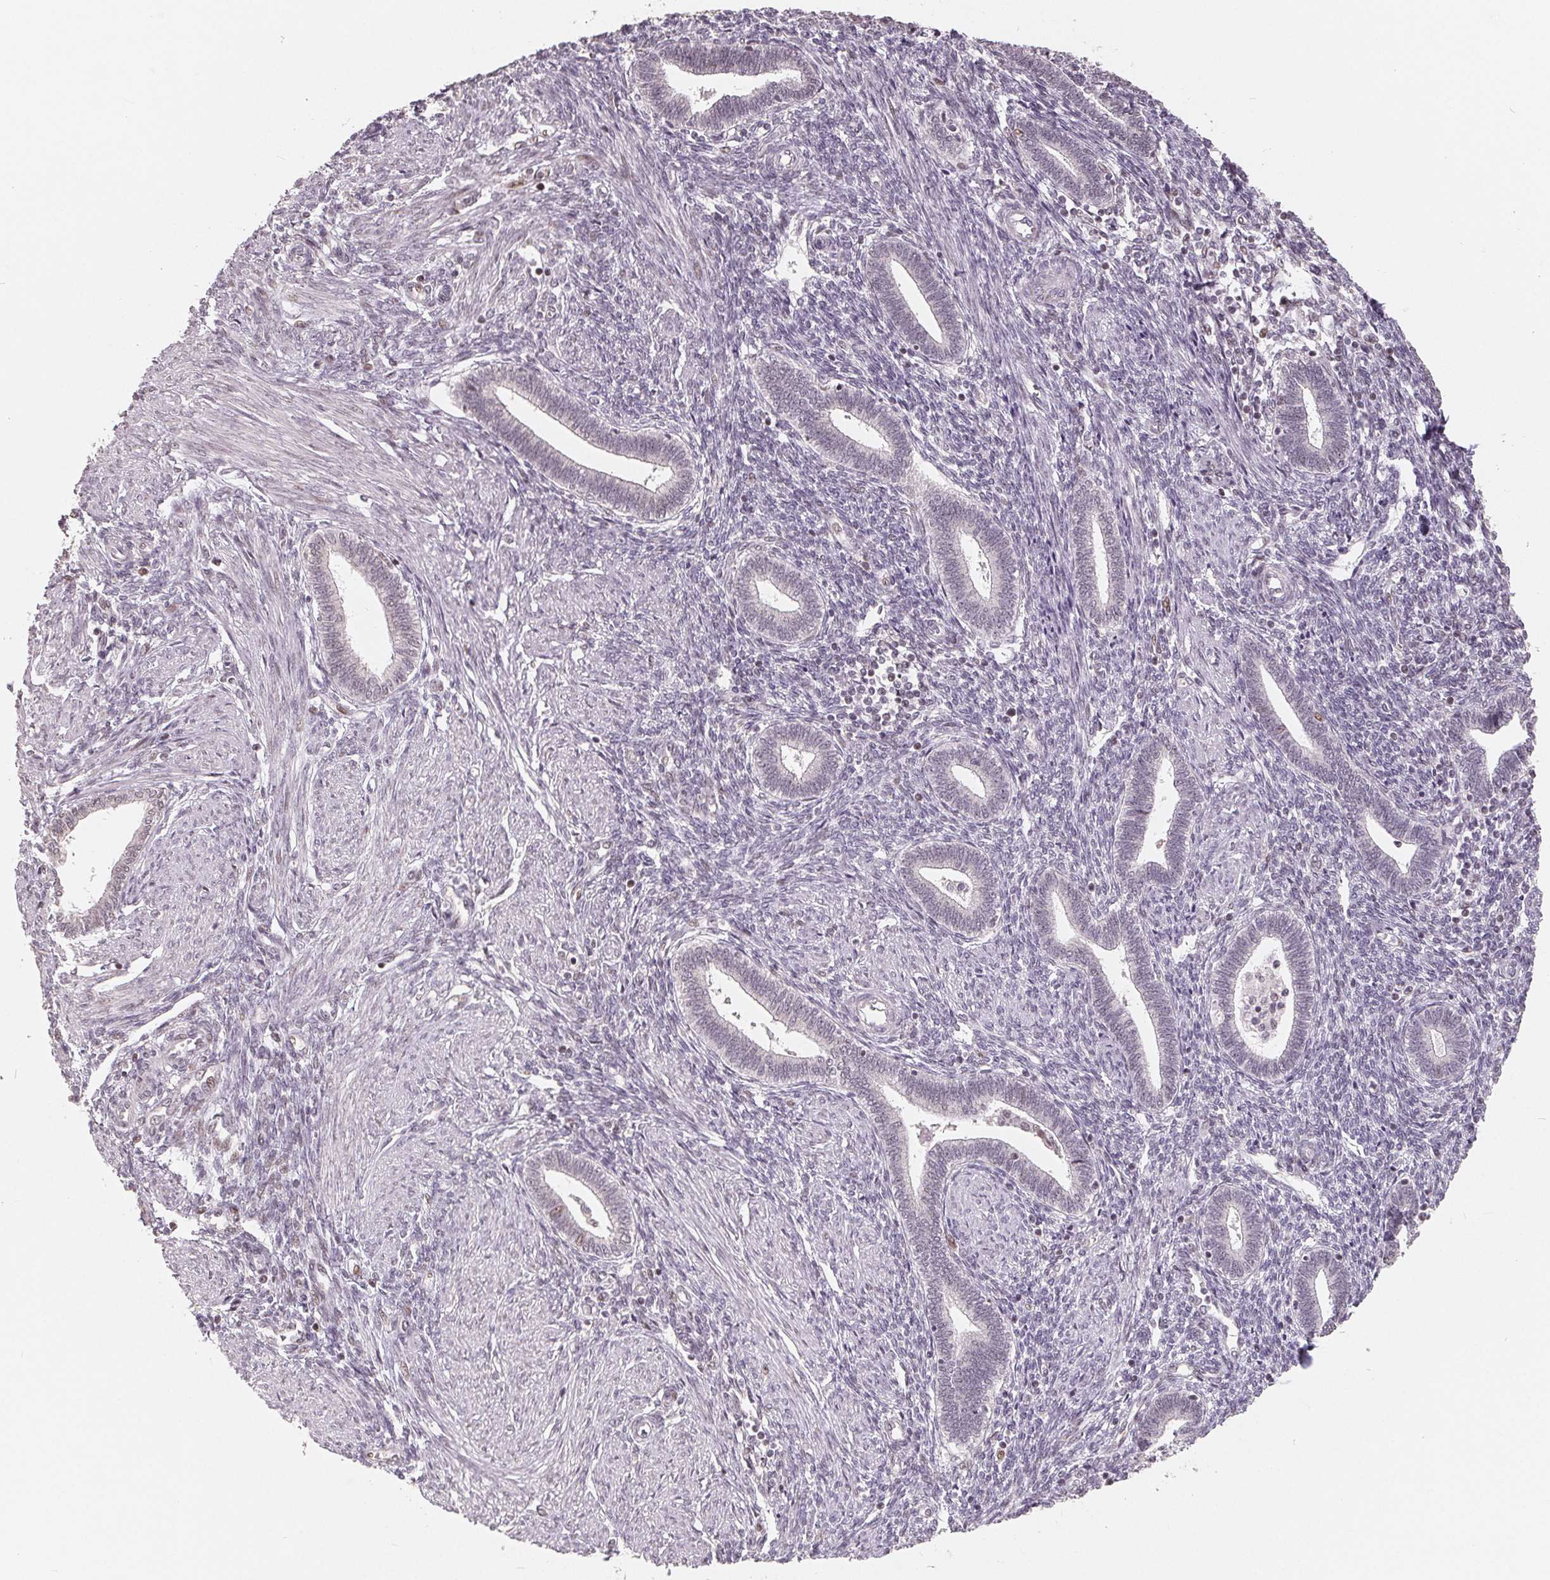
{"staining": {"intensity": "negative", "quantity": "none", "location": "none"}, "tissue": "endometrium", "cell_type": "Cells in endometrial stroma", "image_type": "normal", "snomed": [{"axis": "morphology", "description": "Normal tissue, NOS"}, {"axis": "topography", "description": "Endometrium"}], "caption": "A histopathology image of endometrium stained for a protein shows no brown staining in cells in endometrial stroma.", "gene": "CCDC138", "patient": {"sex": "female", "age": 42}}